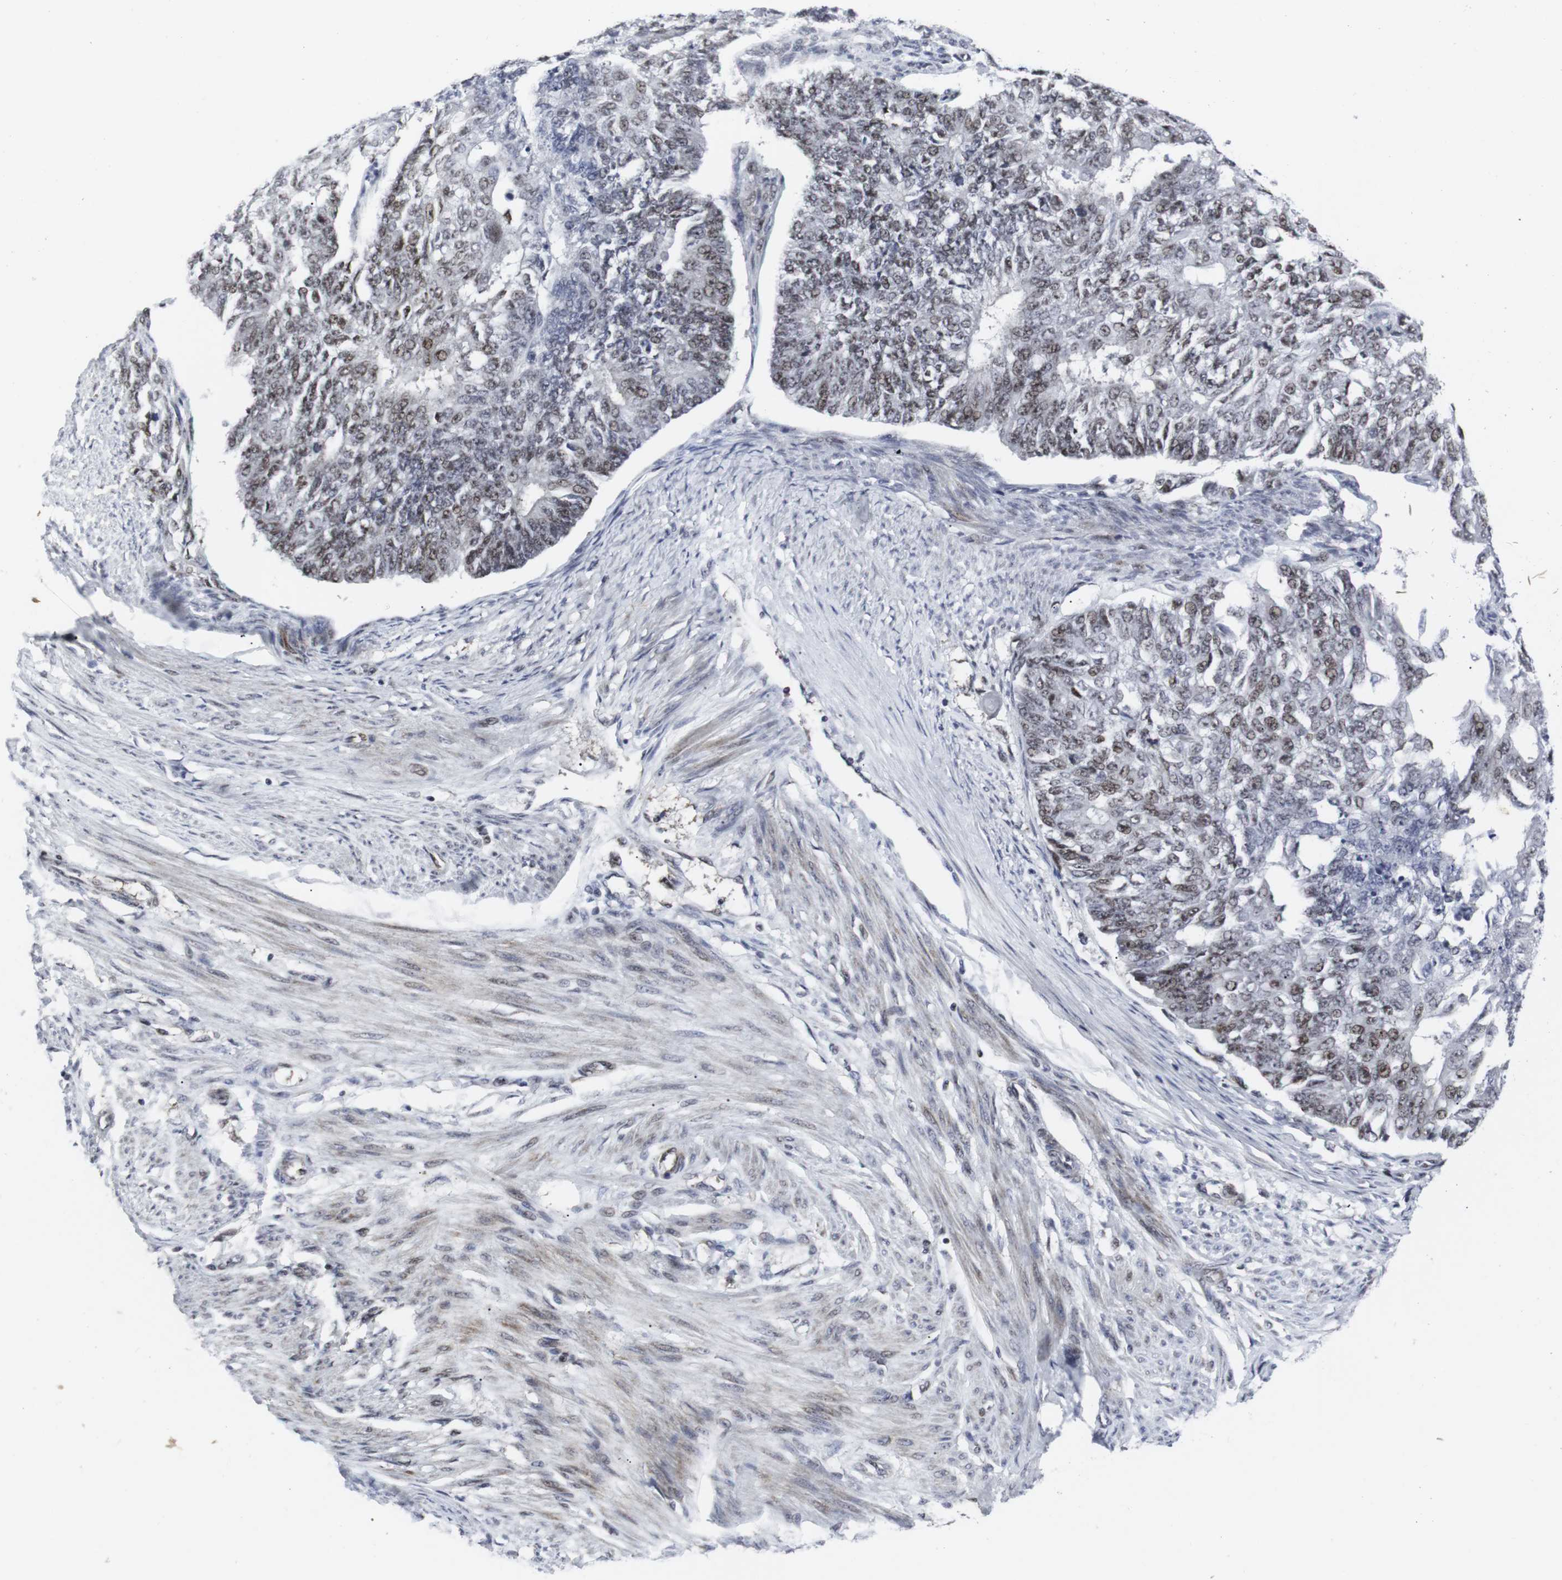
{"staining": {"intensity": "weak", "quantity": "25%-75%", "location": "nuclear"}, "tissue": "endometrial cancer", "cell_type": "Tumor cells", "image_type": "cancer", "snomed": [{"axis": "morphology", "description": "Adenocarcinoma, NOS"}, {"axis": "topography", "description": "Endometrium"}], "caption": "Endometrial cancer stained for a protein reveals weak nuclear positivity in tumor cells.", "gene": "MLH1", "patient": {"sex": "female", "age": 32}}